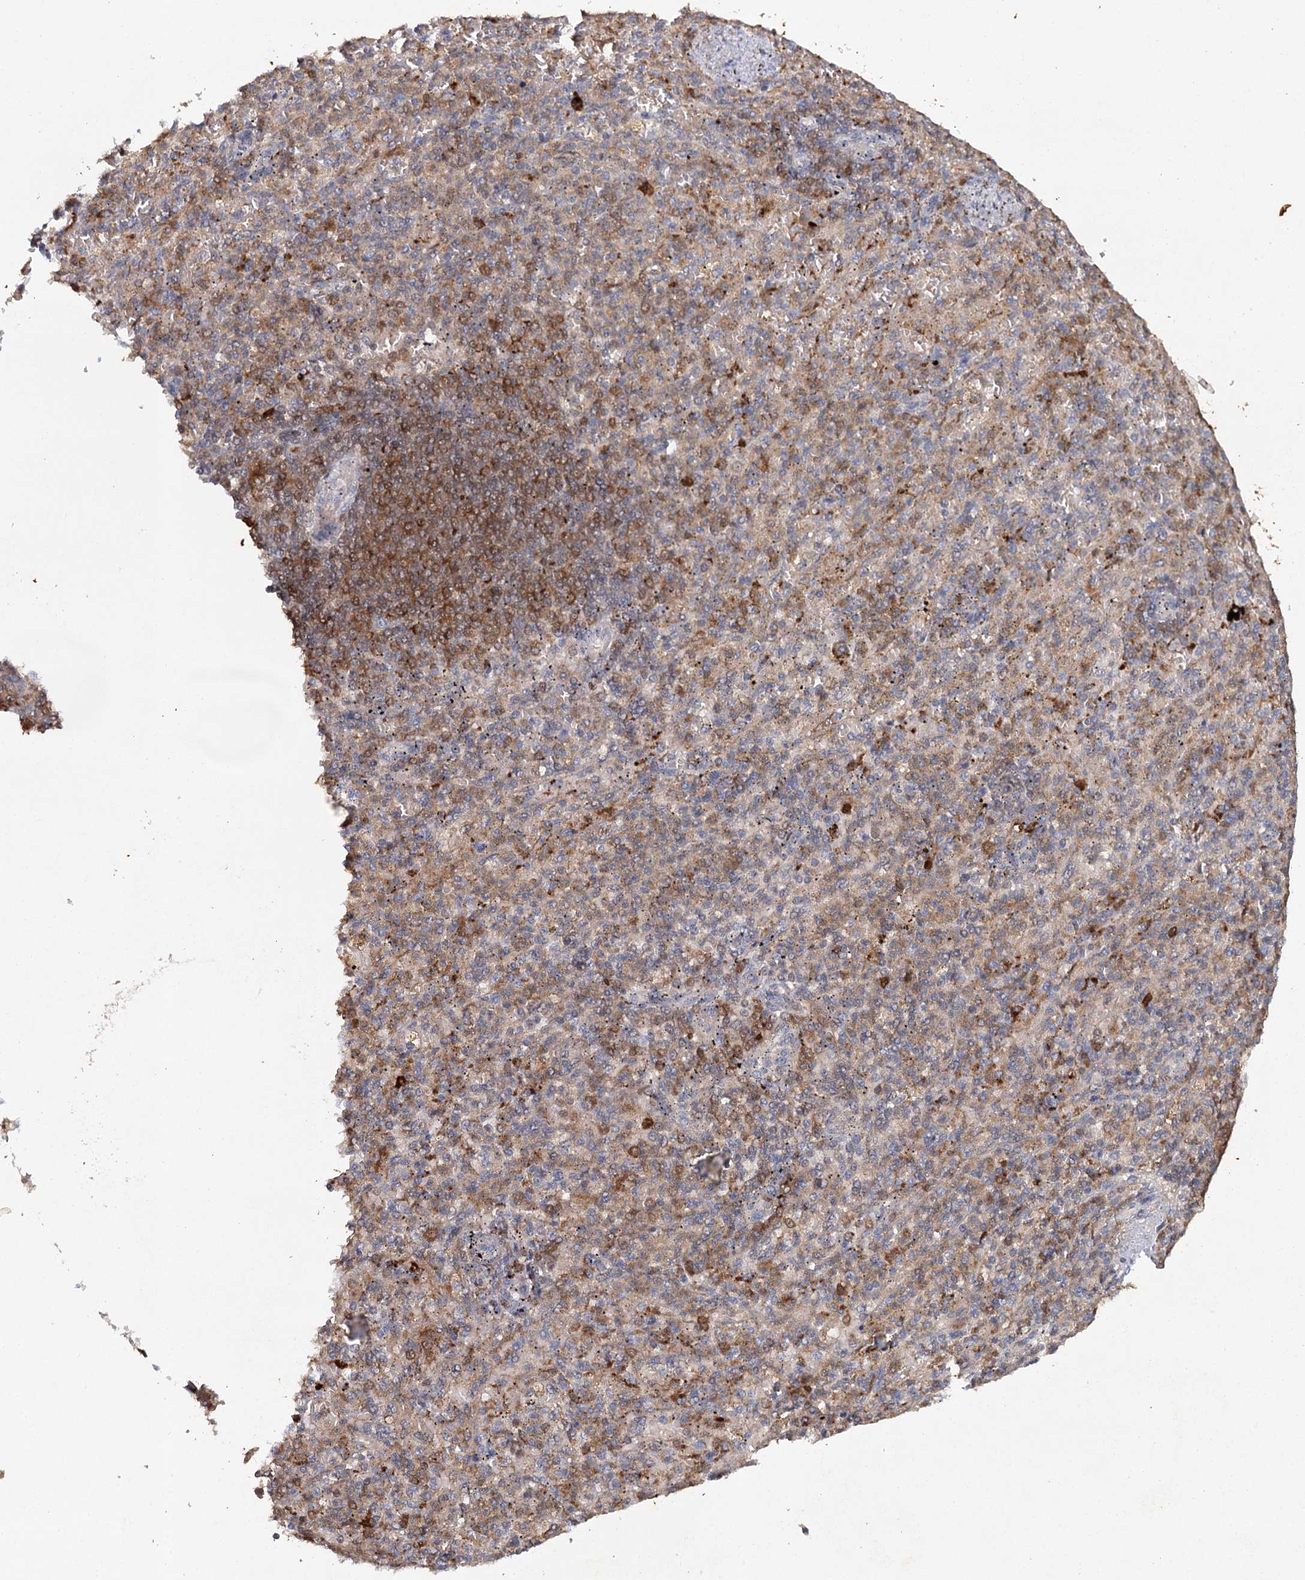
{"staining": {"intensity": "moderate", "quantity": "25%-75%", "location": "cytoplasmic/membranous"}, "tissue": "spleen", "cell_type": "Cells in red pulp", "image_type": "normal", "snomed": [{"axis": "morphology", "description": "Normal tissue, NOS"}, {"axis": "topography", "description": "Spleen"}], "caption": "Immunohistochemistry staining of benign spleen, which displays medium levels of moderate cytoplasmic/membranous expression in about 25%-75% of cells in red pulp indicating moderate cytoplasmic/membranous protein positivity. The staining was performed using DAB (3,3'-diaminobenzidine) (brown) for protein detection and nuclei were counterstained in hematoxylin (blue).", "gene": "SLC41A2", "patient": {"sex": "female", "age": 74}}